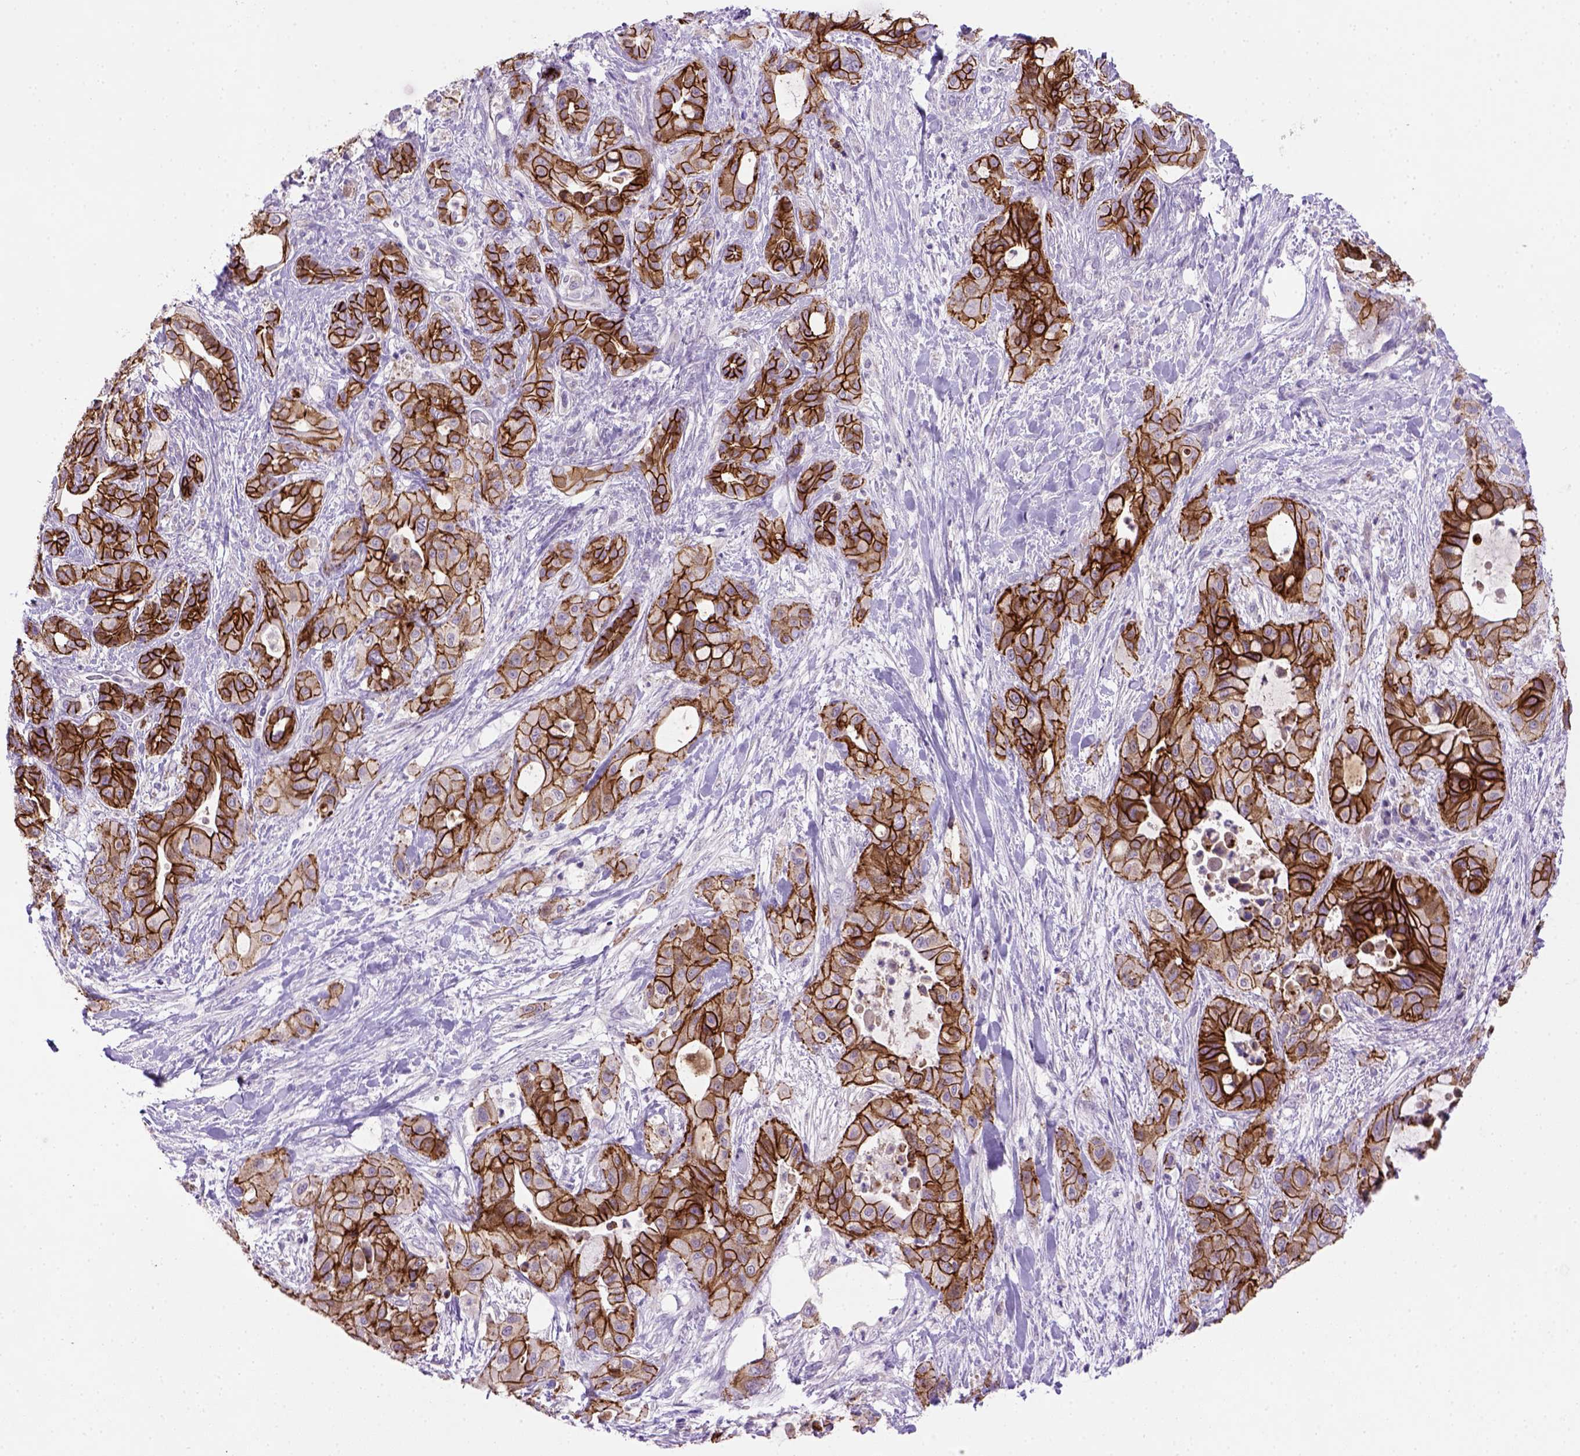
{"staining": {"intensity": "strong", "quantity": ">75%", "location": "cytoplasmic/membranous"}, "tissue": "pancreatic cancer", "cell_type": "Tumor cells", "image_type": "cancer", "snomed": [{"axis": "morphology", "description": "Adenocarcinoma, NOS"}, {"axis": "topography", "description": "Pancreas"}], "caption": "Brown immunohistochemical staining in adenocarcinoma (pancreatic) shows strong cytoplasmic/membranous staining in approximately >75% of tumor cells.", "gene": "CDH1", "patient": {"sex": "male", "age": 71}}